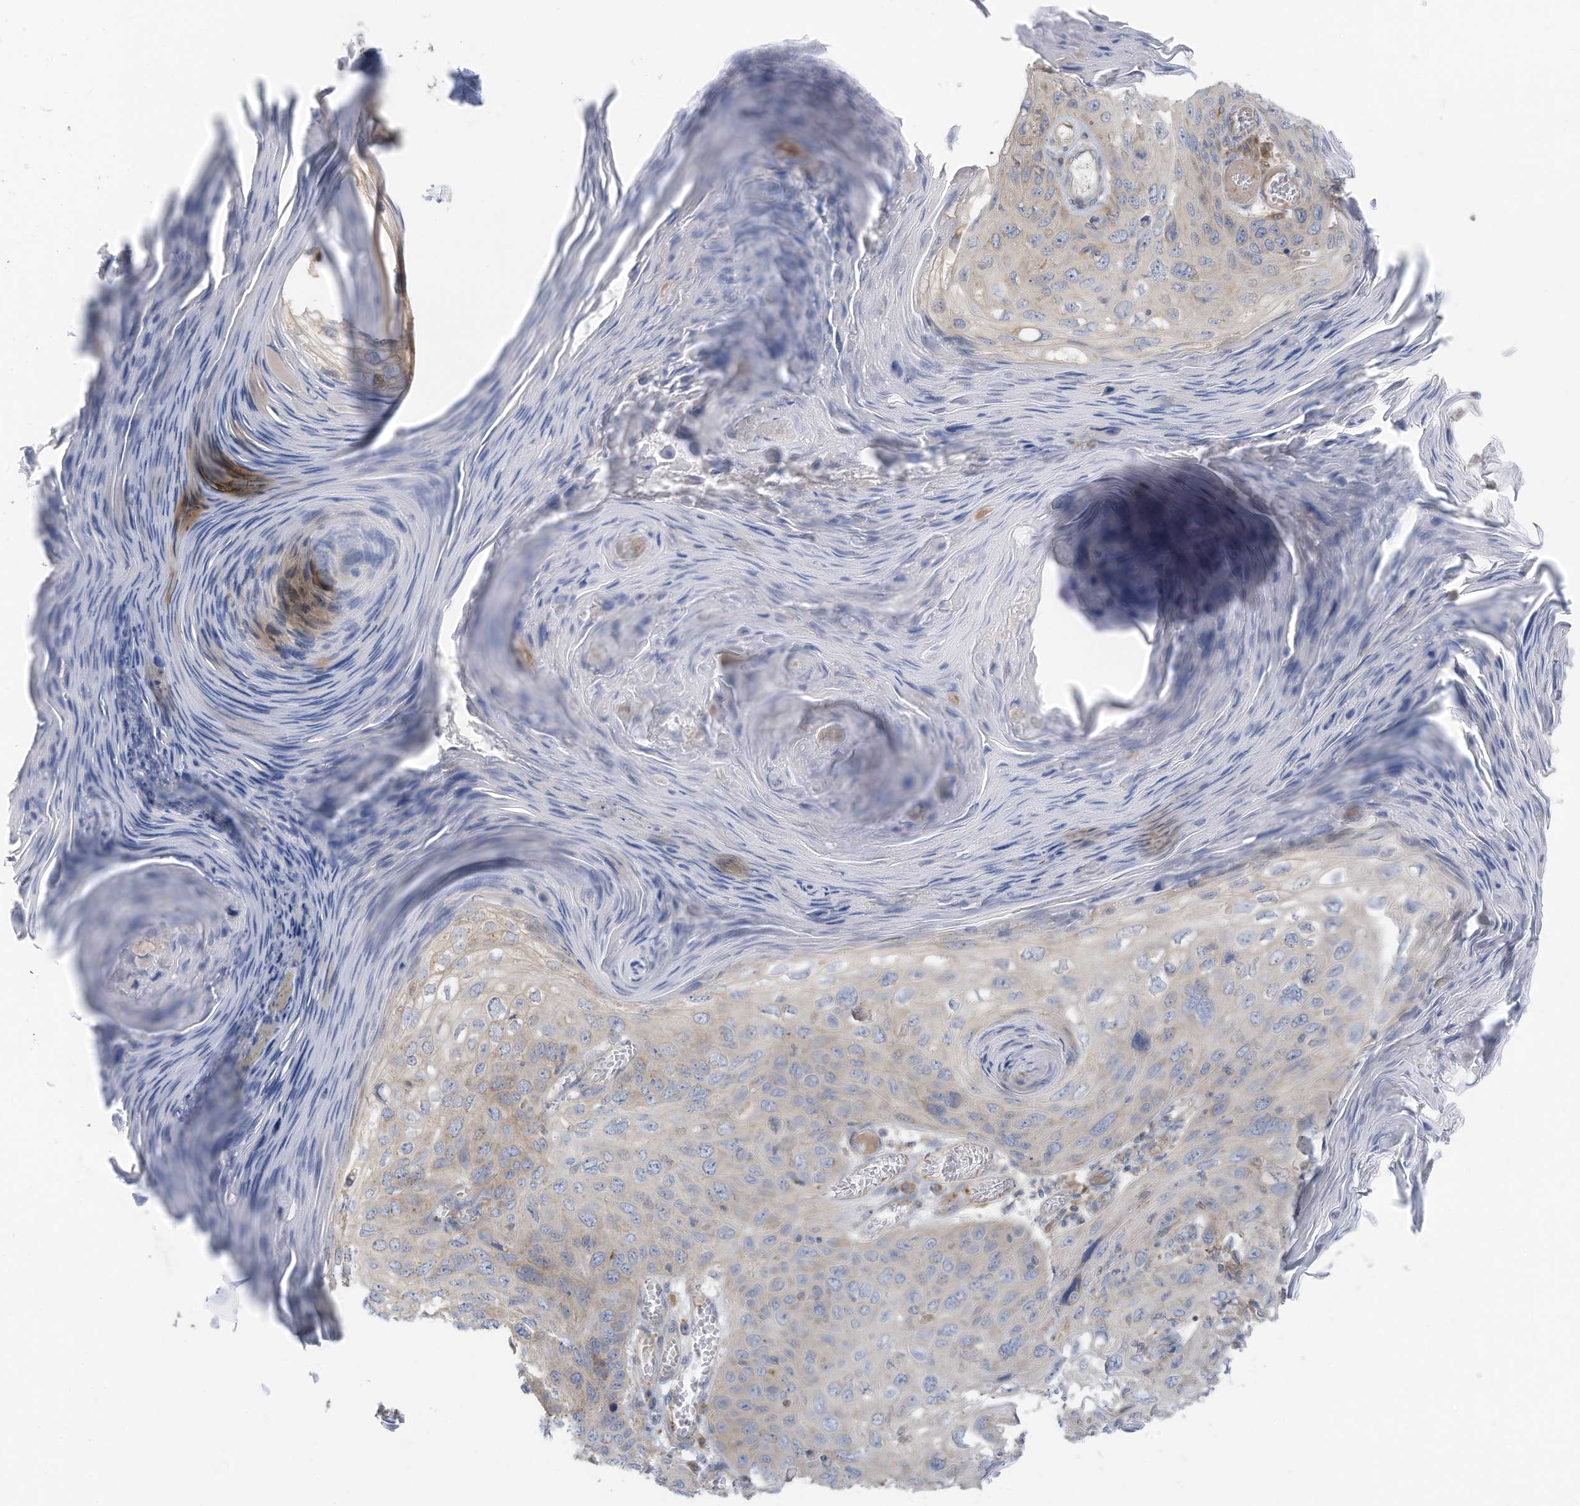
{"staining": {"intensity": "negative", "quantity": "none", "location": "none"}, "tissue": "skin cancer", "cell_type": "Tumor cells", "image_type": "cancer", "snomed": [{"axis": "morphology", "description": "Squamous cell carcinoma, NOS"}, {"axis": "topography", "description": "Skin"}], "caption": "Immunohistochemistry (IHC) histopathology image of skin cancer stained for a protein (brown), which exhibits no staining in tumor cells. The staining is performed using DAB (3,3'-diaminobenzidine) brown chromogen with nuclei counter-stained in using hematoxylin.", "gene": "GTPBP2", "patient": {"sex": "female", "age": 90}}